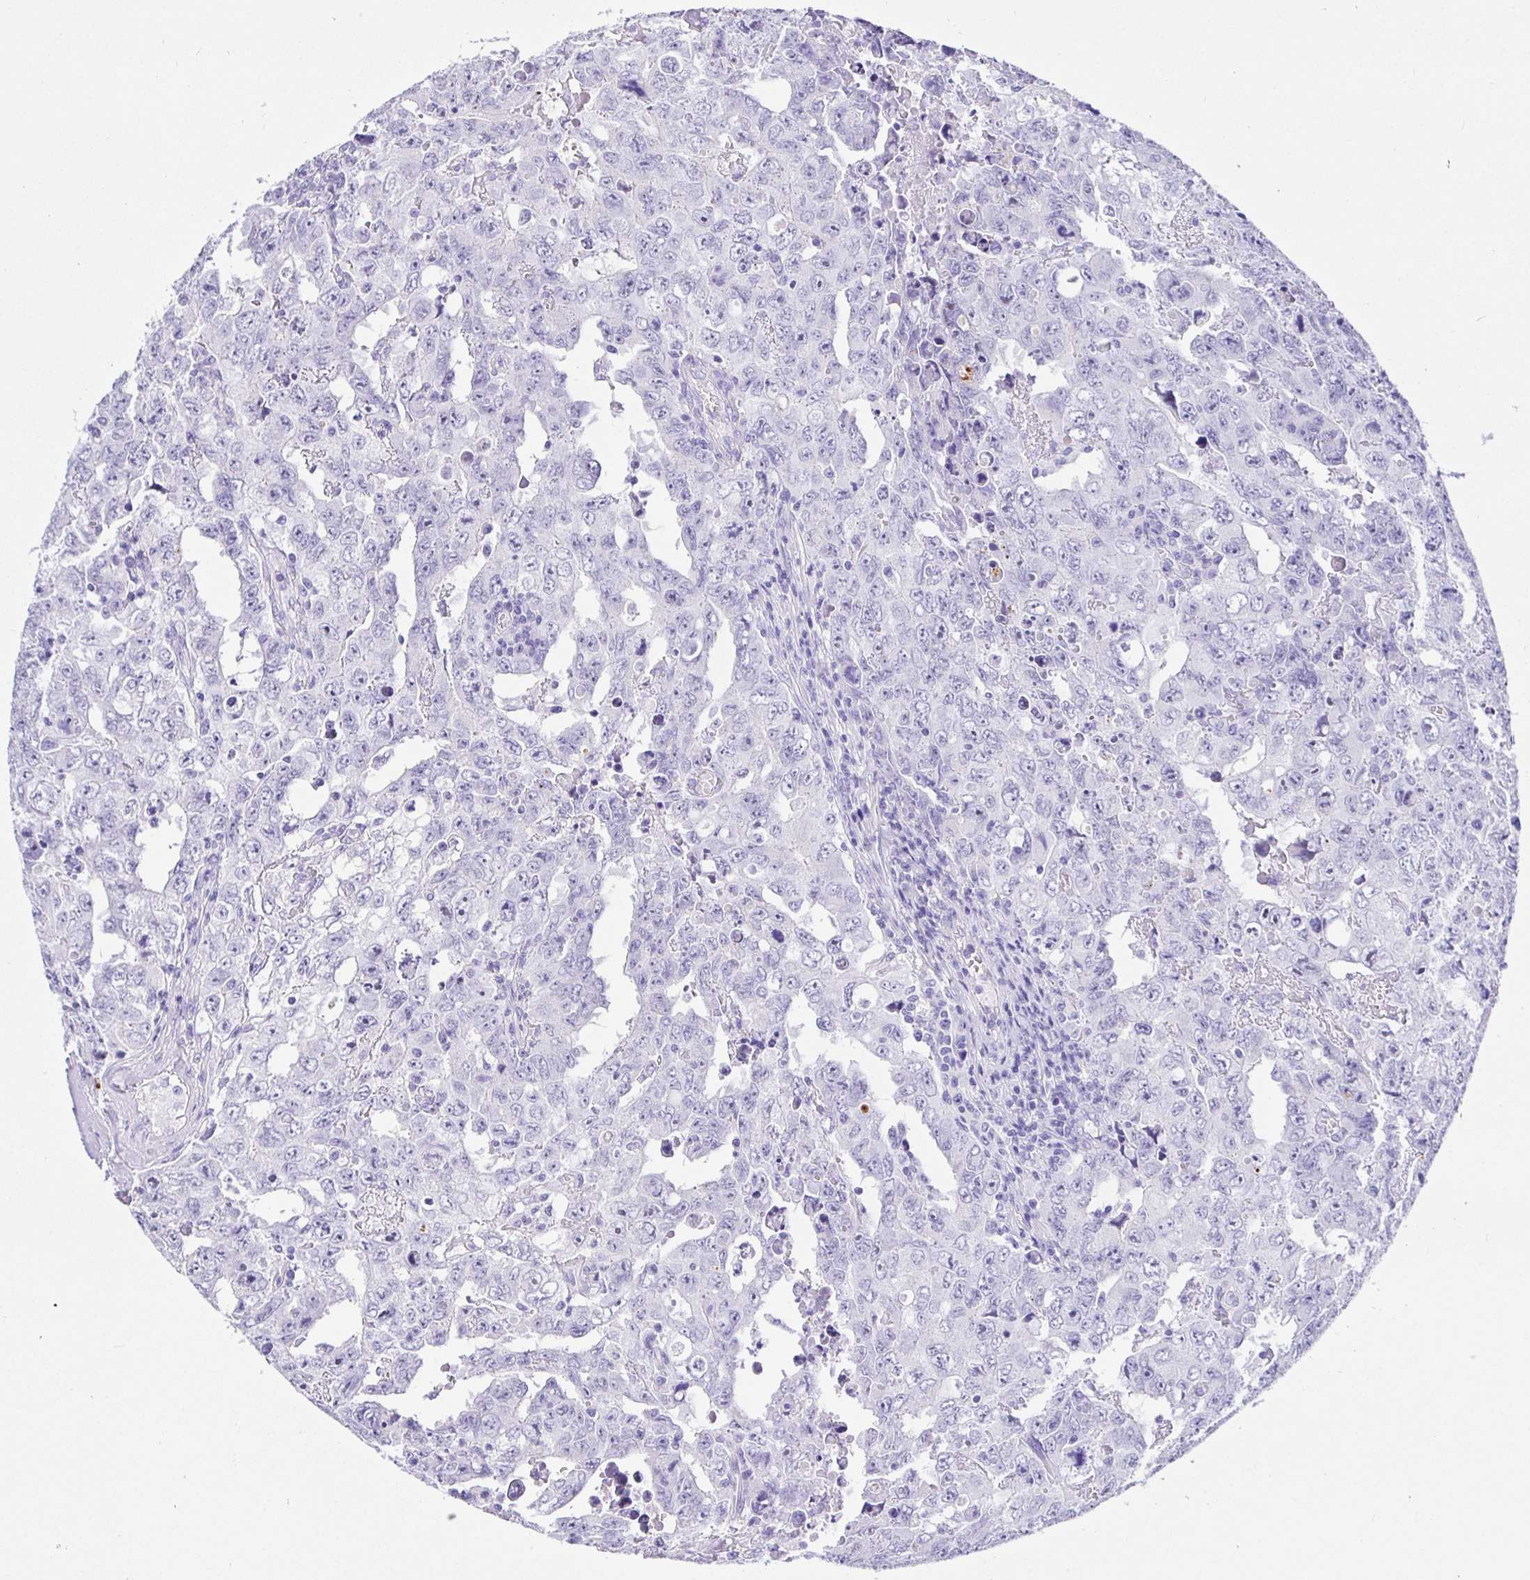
{"staining": {"intensity": "negative", "quantity": "none", "location": "none"}, "tissue": "testis cancer", "cell_type": "Tumor cells", "image_type": "cancer", "snomed": [{"axis": "morphology", "description": "Carcinoma, Embryonal, NOS"}, {"axis": "topography", "description": "Testis"}], "caption": "IHC photomicrograph of human embryonal carcinoma (testis) stained for a protein (brown), which displays no staining in tumor cells.", "gene": "PRAMEF19", "patient": {"sex": "male", "age": 24}}